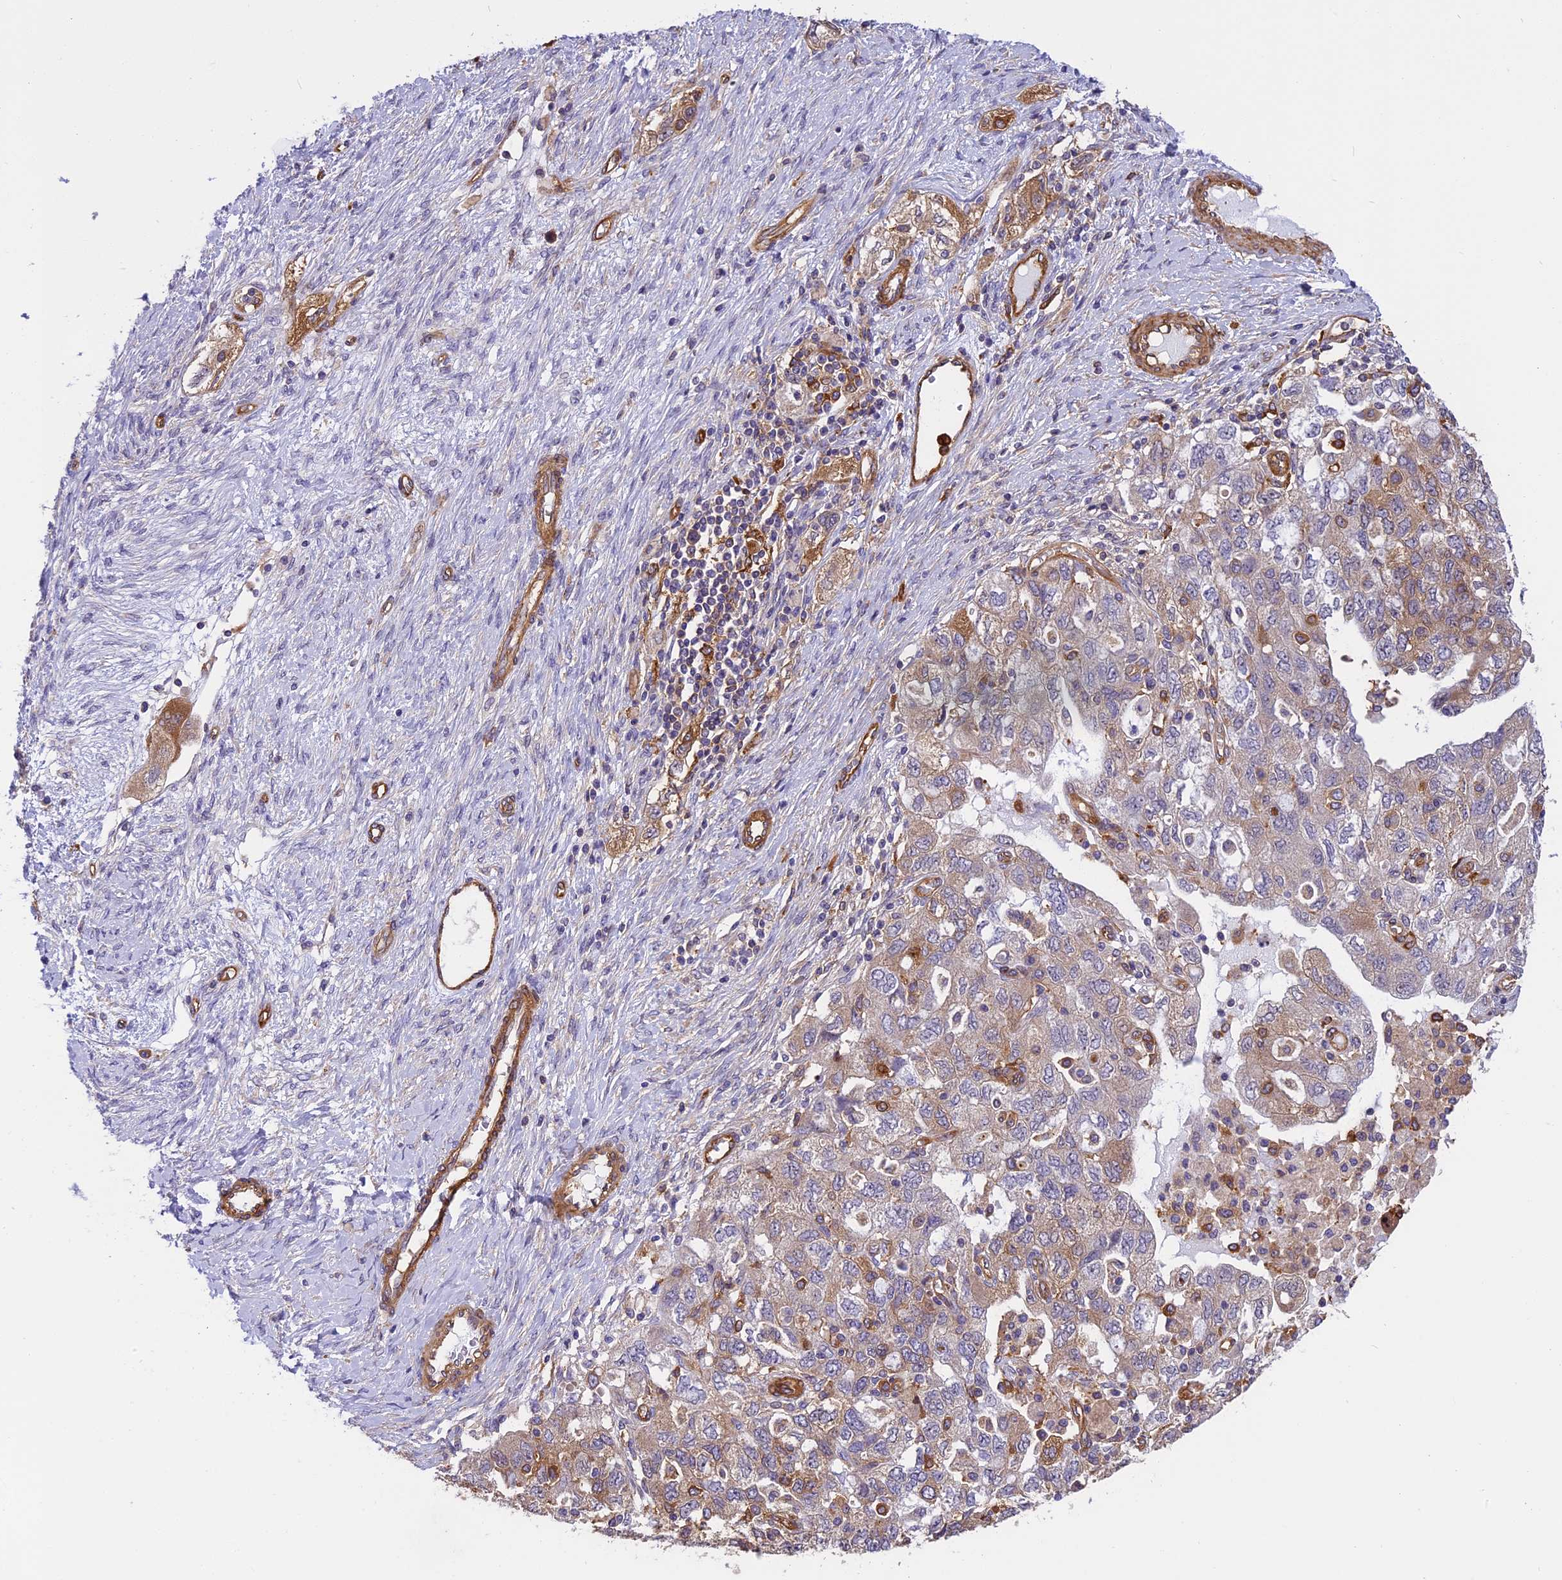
{"staining": {"intensity": "moderate", "quantity": "25%-75%", "location": "cytoplasmic/membranous"}, "tissue": "ovarian cancer", "cell_type": "Tumor cells", "image_type": "cancer", "snomed": [{"axis": "morphology", "description": "Carcinoma, NOS"}, {"axis": "morphology", "description": "Cystadenocarcinoma, serous, NOS"}, {"axis": "topography", "description": "Ovary"}], "caption": "This image shows ovarian cancer (carcinoma) stained with immunohistochemistry (IHC) to label a protein in brown. The cytoplasmic/membranous of tumor cells show moderate positivity for the protein. Nuclei are counter-stained blue.", "gene": "EHBP1L1", "patient": {"sex": "female", "age": 69}}